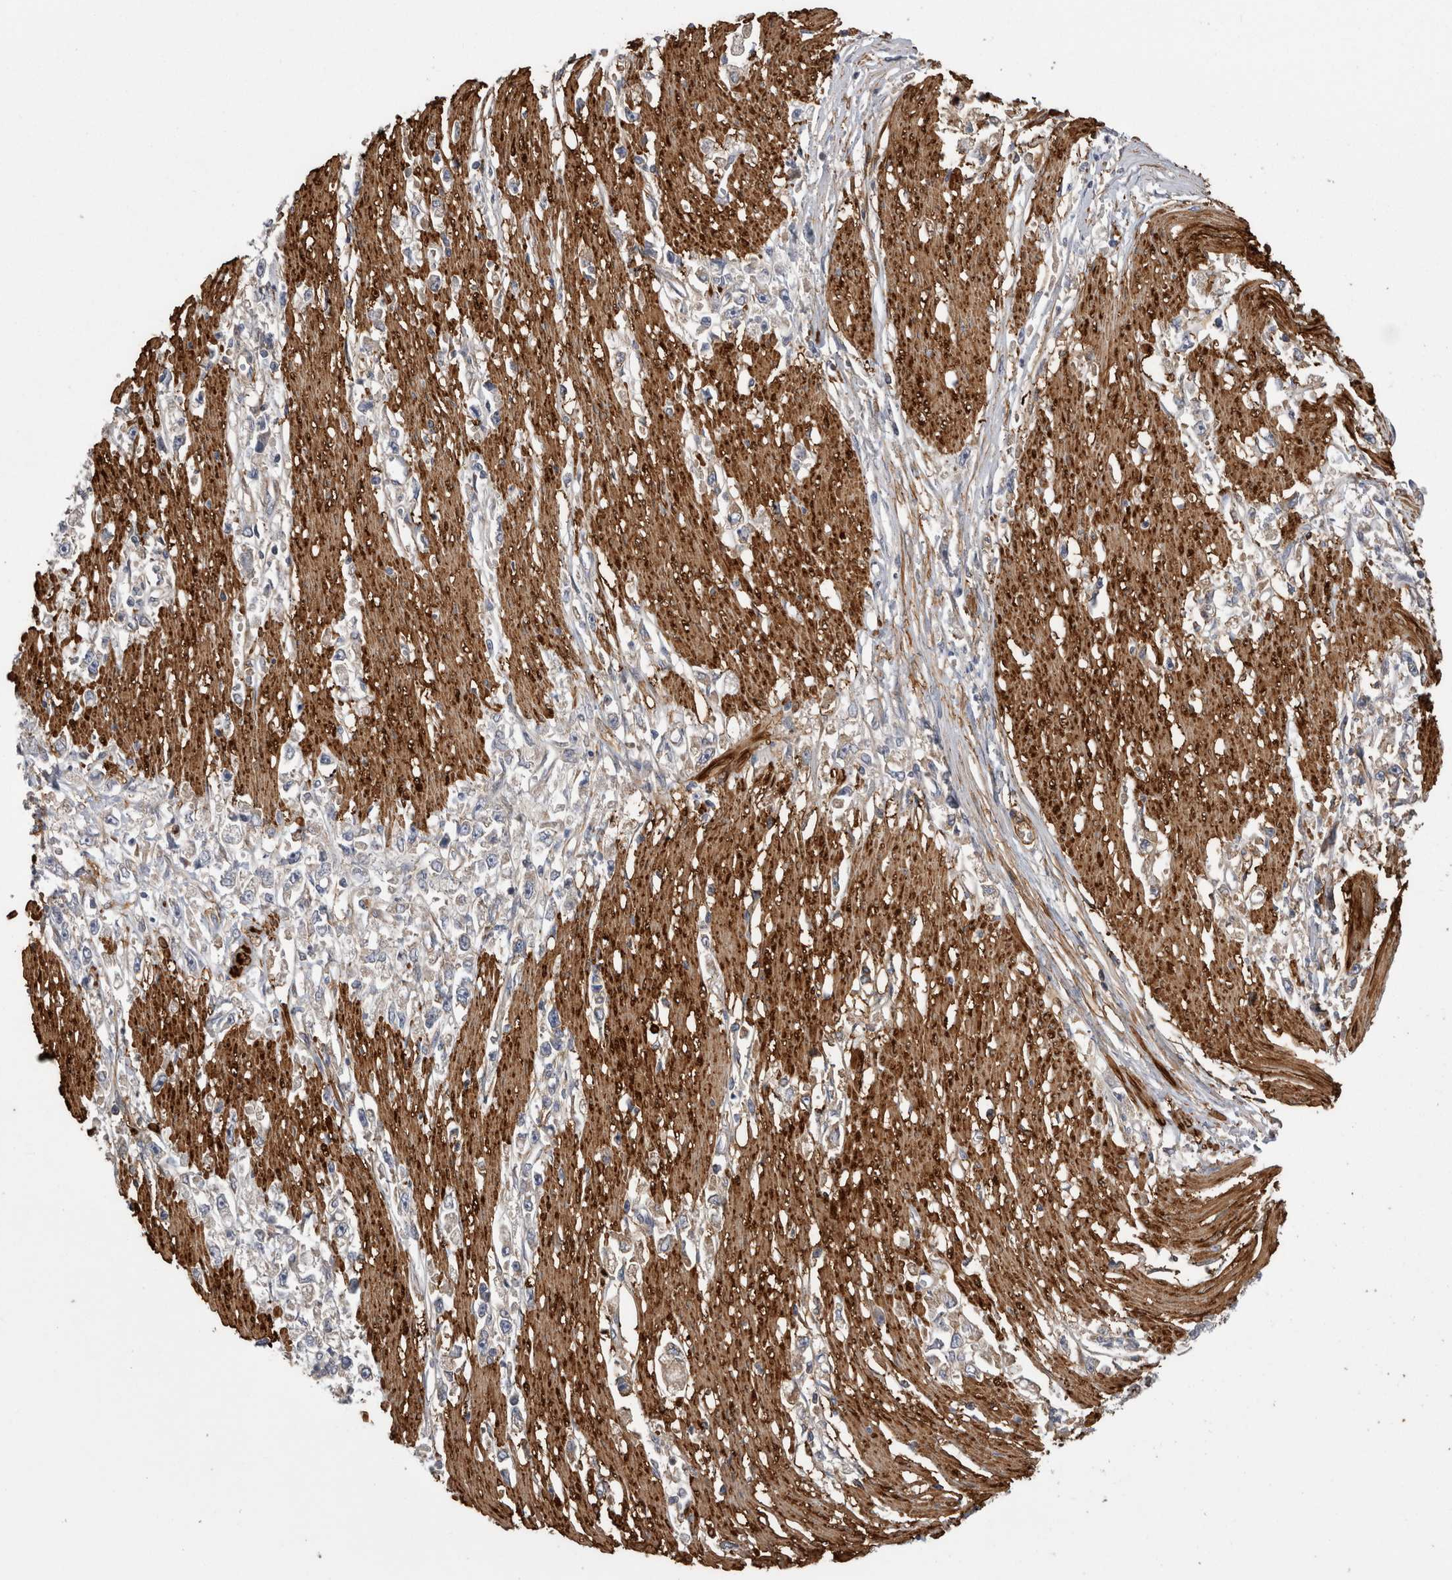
{"staining": {"intensity": "negative", "quantity": "none", "location": "none"}, "tissue": "stomach cancer", "cell_type": "Tumor cells", "image_type": "cancer", "snomed": [{"axis": "morphology", "description": "Adenocarcinoma, NOS"}, {"axis": "topography", "description": "Stomach"}], "caption": "This is an IHC image of stomach cancer. There is no positivity in tumor cells.", "gene": "EPRS1", "patient": {"sex": "female", "age": 59}}